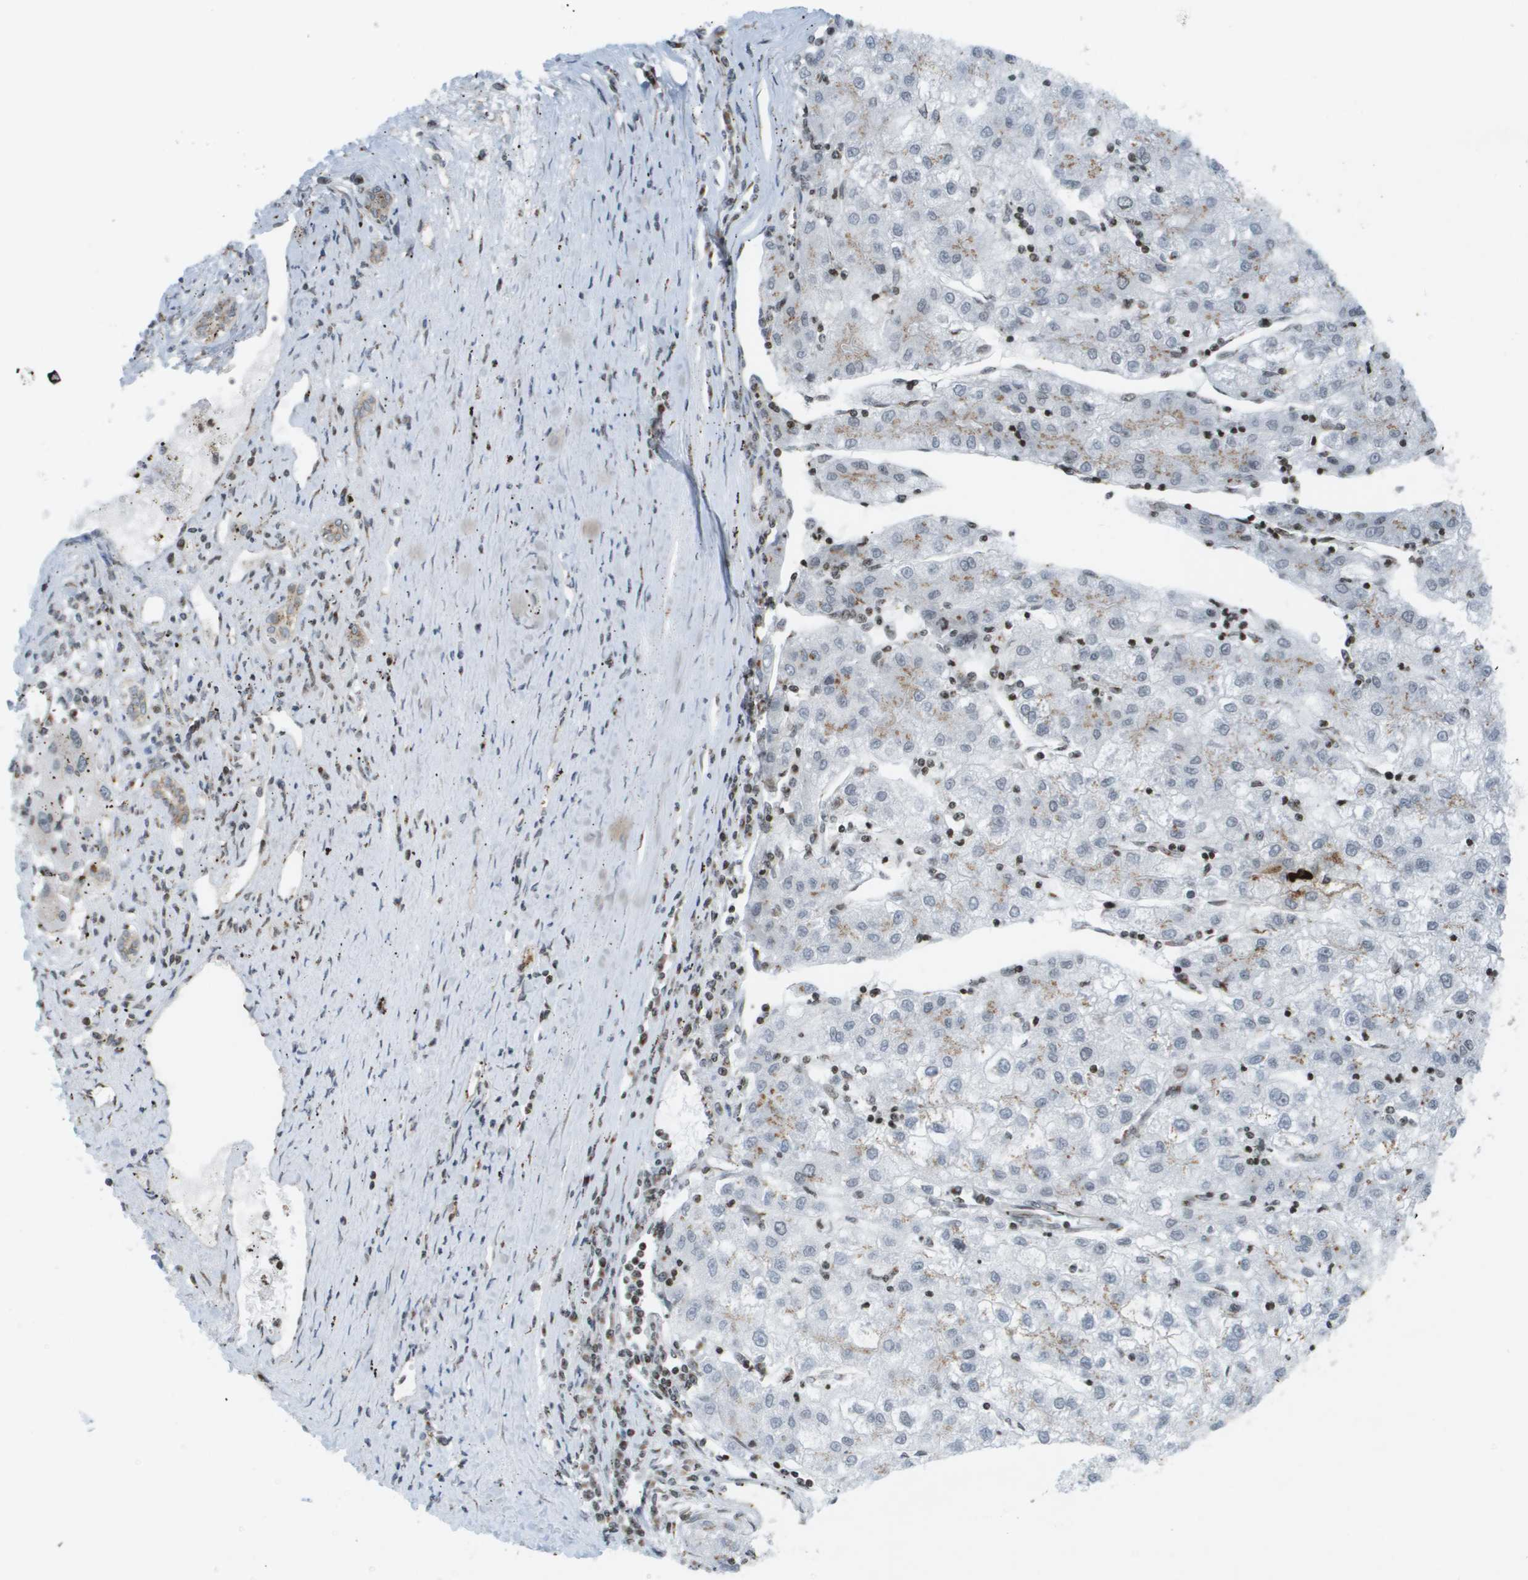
{"staining": {"intensity": "weak", "quantity": "<25%", "location": "cytoplasmic/membranous"}, "tissue": "liver cancer", "cell_type": "Tumor cells", "image_type": "cancer", "snomed": [{"axis": "morphology", "description": "Carcinoma, Hepatocellular, NOS"}, {"axis": "topography", "description": "Liver"}], "caption": "Tumor cells are negative for protein expression in human liver cancer (hepatocellular carcinoma).", "gene": "EVC", "patient": {"sex": "male", "age": 72}}